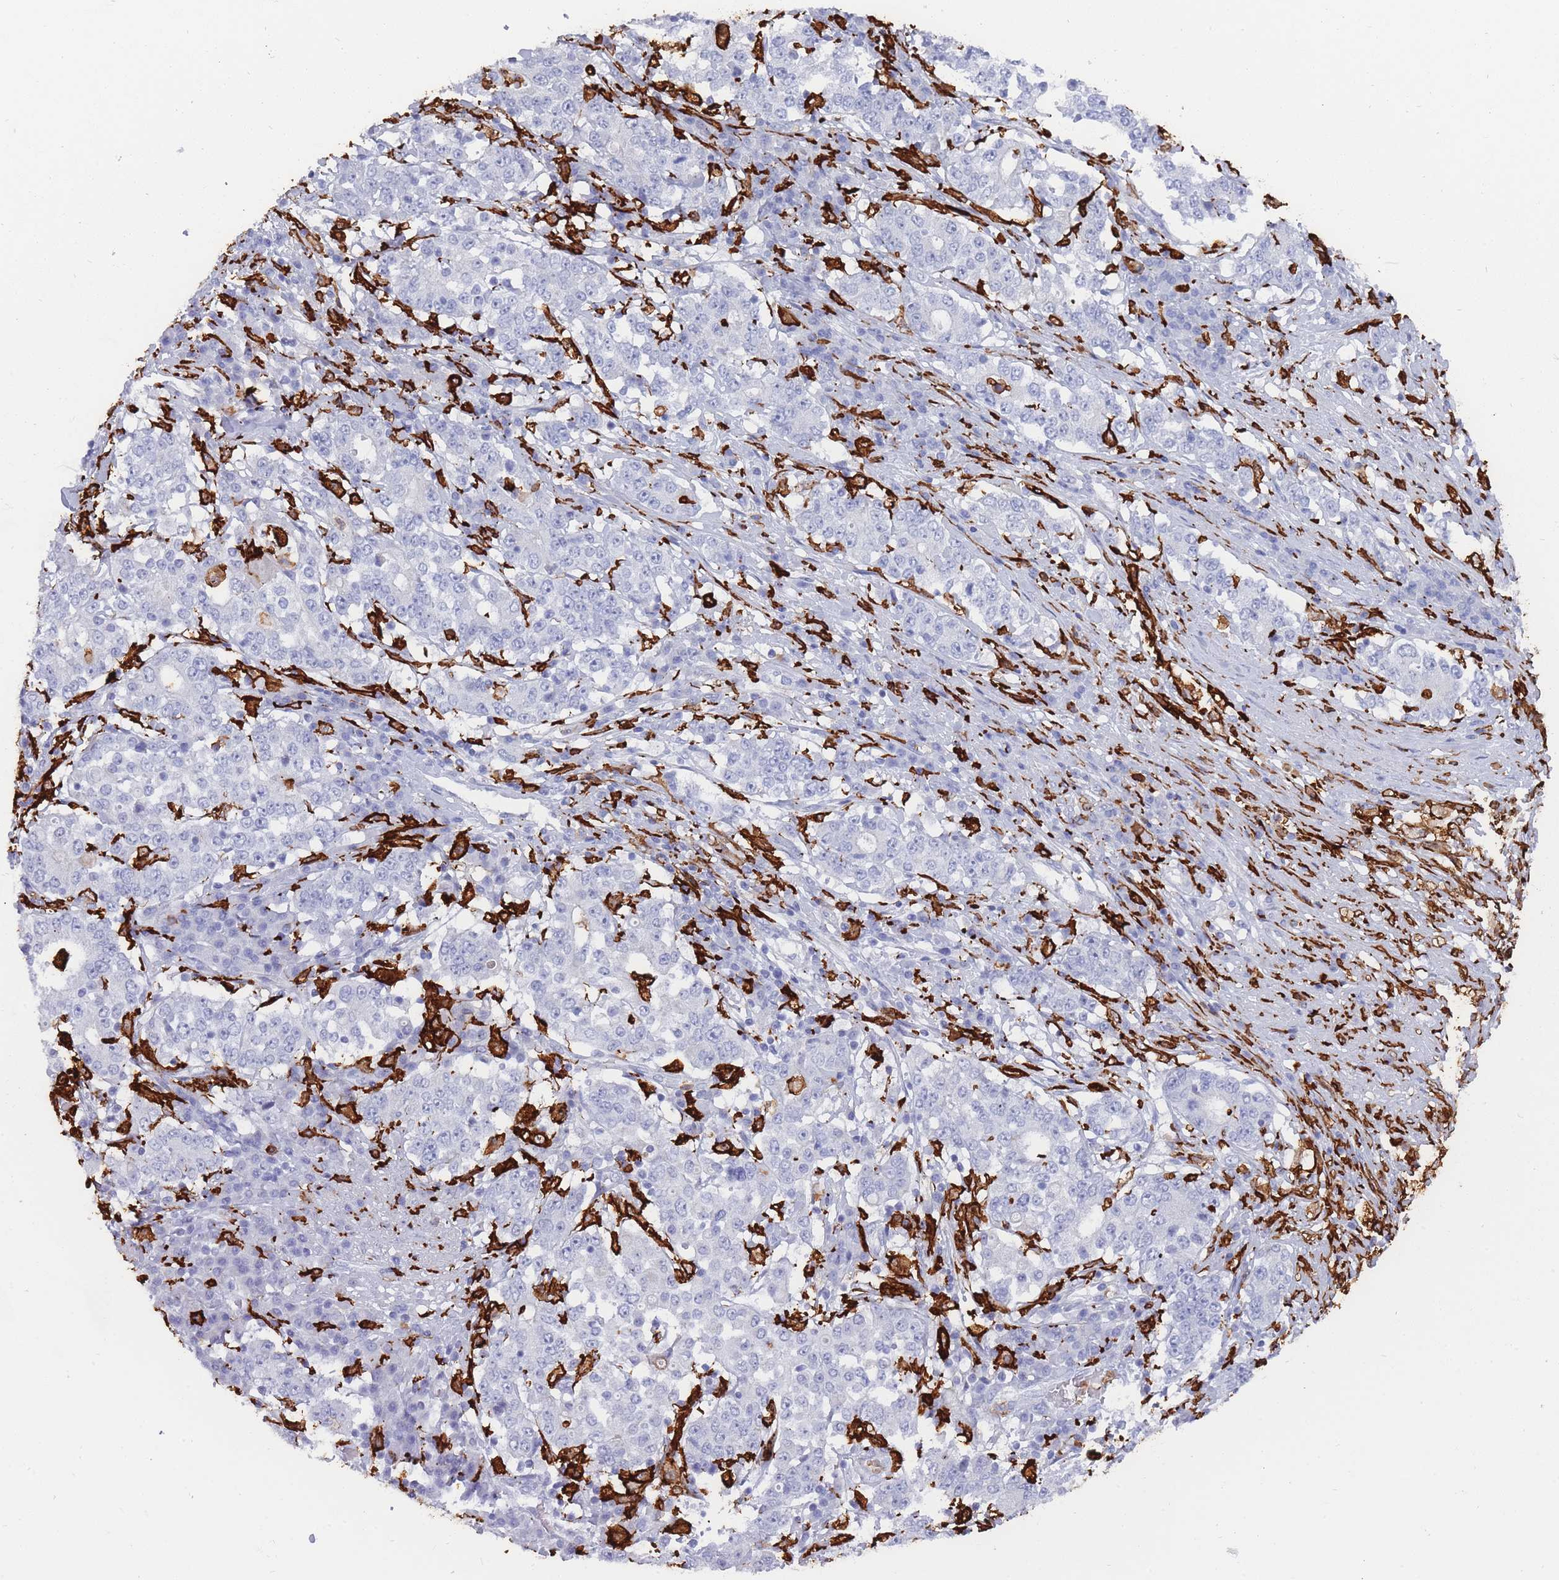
{"staining": {"intensity": "negative", "quantity": "none", "location": "none"}, "tissue": "stomach cancer", "cell_type": "Tumor cells", "image_type": "cancer", "snomed": [{"axis": "morphology", "description": "Adenocarcinoma, NOS"}, {"axis": "topography", "description": "Stomach"}], "caption": "A histopathology image of human stomach cancer (adenocarcinoma) is negative for staining in tumor cells.", "gene": "AIF1", "patient": {"sex": "male", "age": 59}}